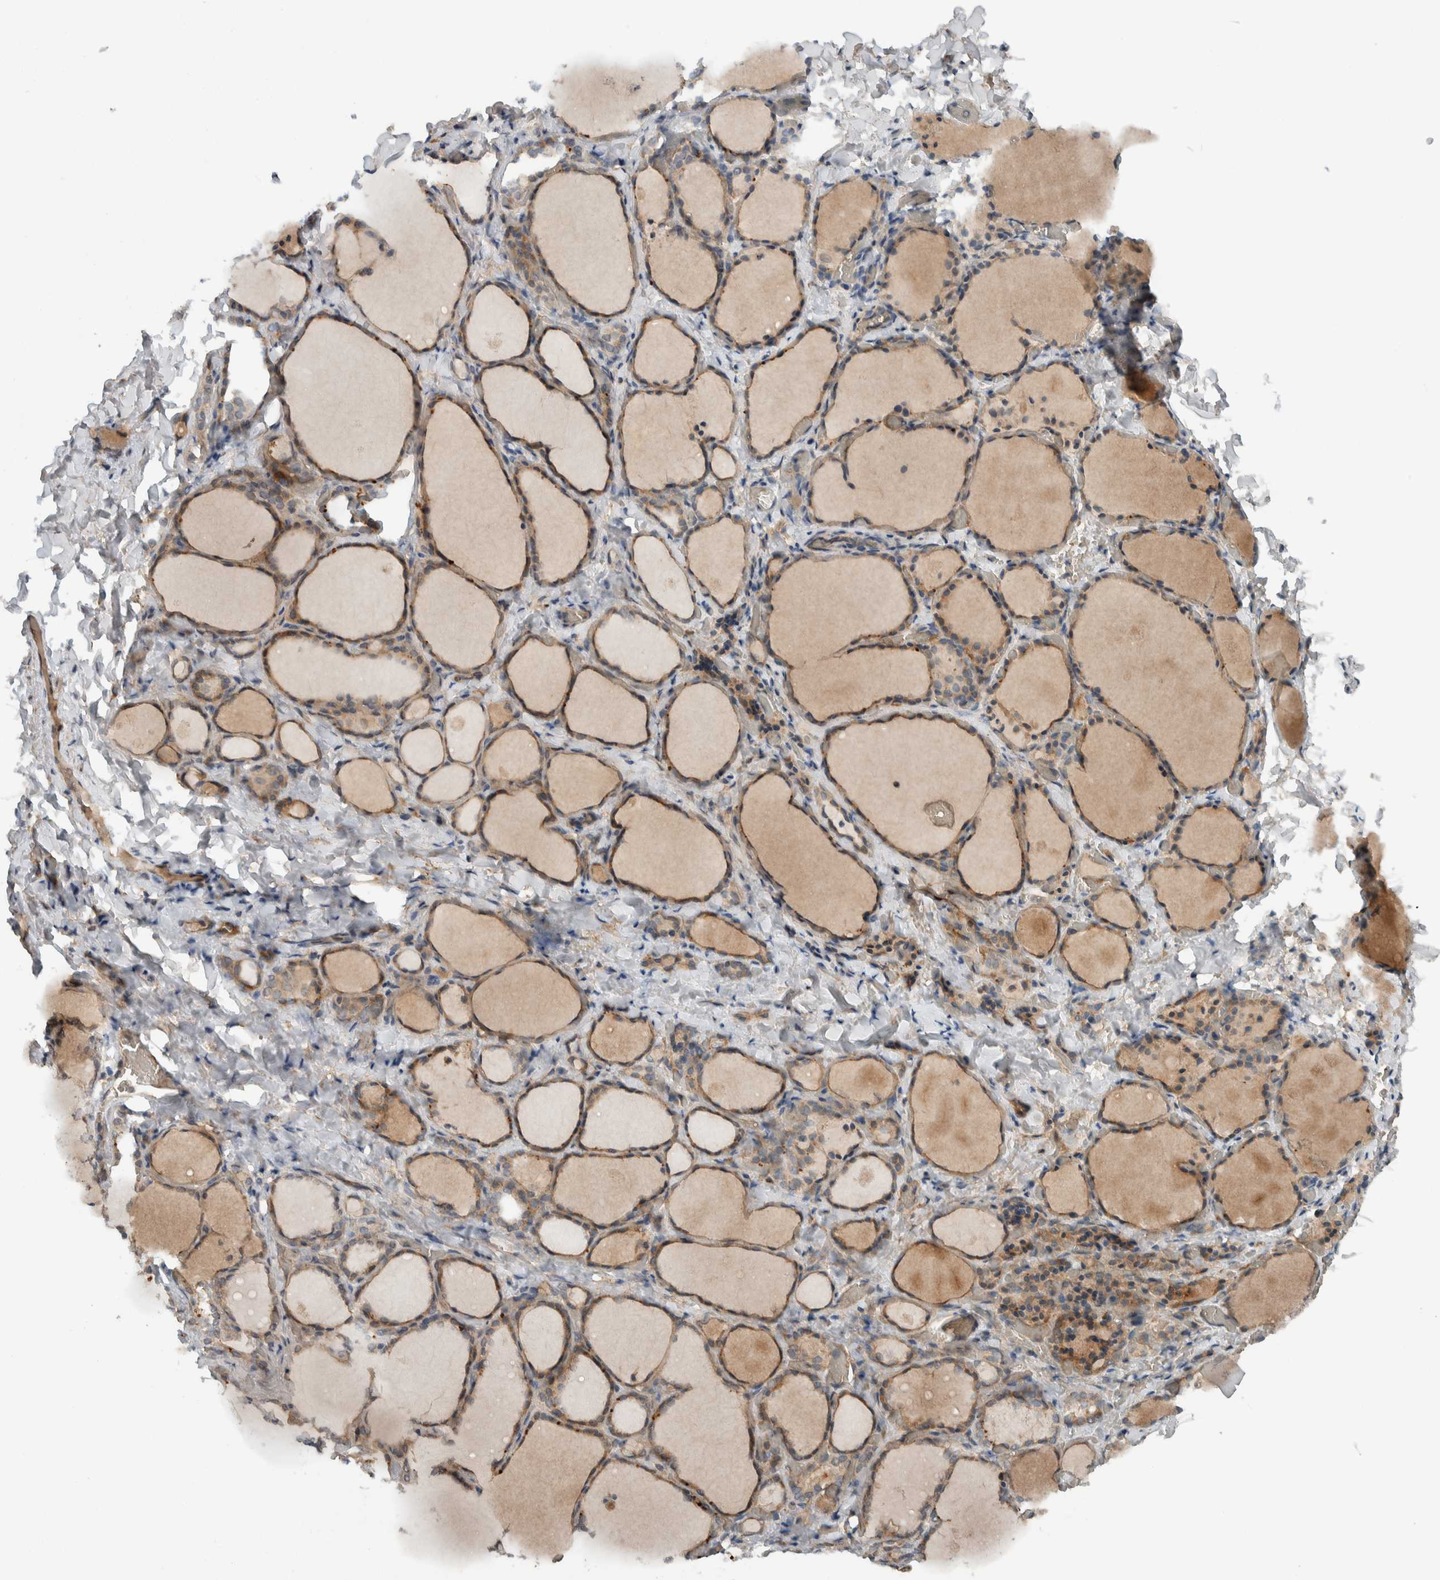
{"staining": {"intensity": "weak", "quantity": ">75%", "location": "cytoplasmic/membranous"}, "tissue": "thyroid gland", "cell_type": "Glandular cells", "image_type": "normal", "snomed": [{"axis": "morphology", "description": "Normal tissue, NOS"}, {"axis": "morphology", "description": "Papillary adenocarcinoma, NOS"}, {"axis": "topography", "description": "Thyroid gland"}], "caption": "Weak cytoplasmic/membranous staining for a protein is appreciated in approximately >75% of glandular cells of benign thyroid gland using immunohistochemistry.", "gene": "ARMC7", "patient": {"sex": "female", "age": 30}}